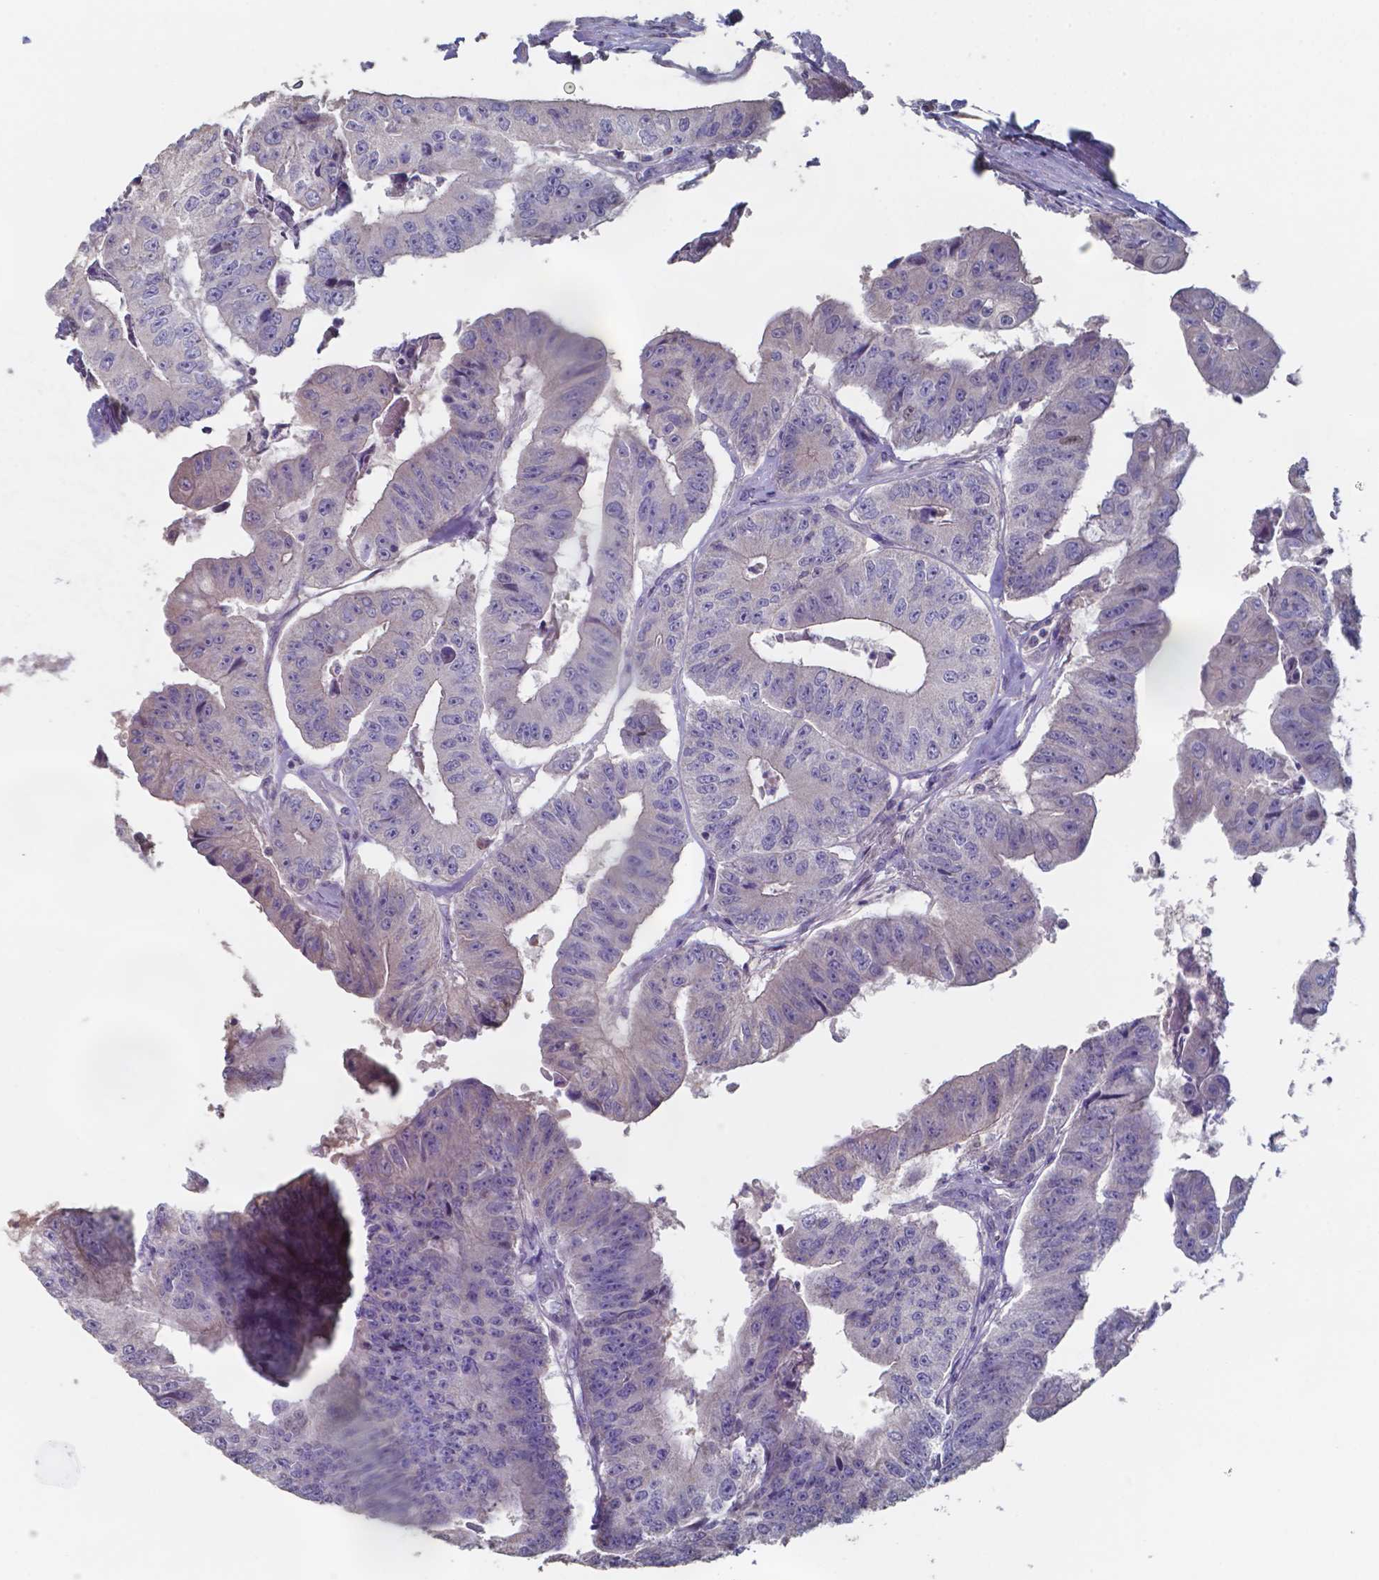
{"staining": {"intensity": "negative", "quantity": "none", "location": "none"}, "tissue": "colorectal cancer", "cell_type": "Tumor cells", "image_type": "cancer", "snomed": [{"axis": "morphology", "description": "Adenocarcinoma, NOS"}, {"axis": "topography", "description": "Colon"}], "caption": "Image shows no protein positivity in tumor cells of adenocarcinoma (colorectal) tissue. (DAB (3,3'-diaminobenzidine) immunohistochemistry (IHC), high magnification).", "gene": "FOXJ1", "patient": {"sex": "female", "age": 67}}